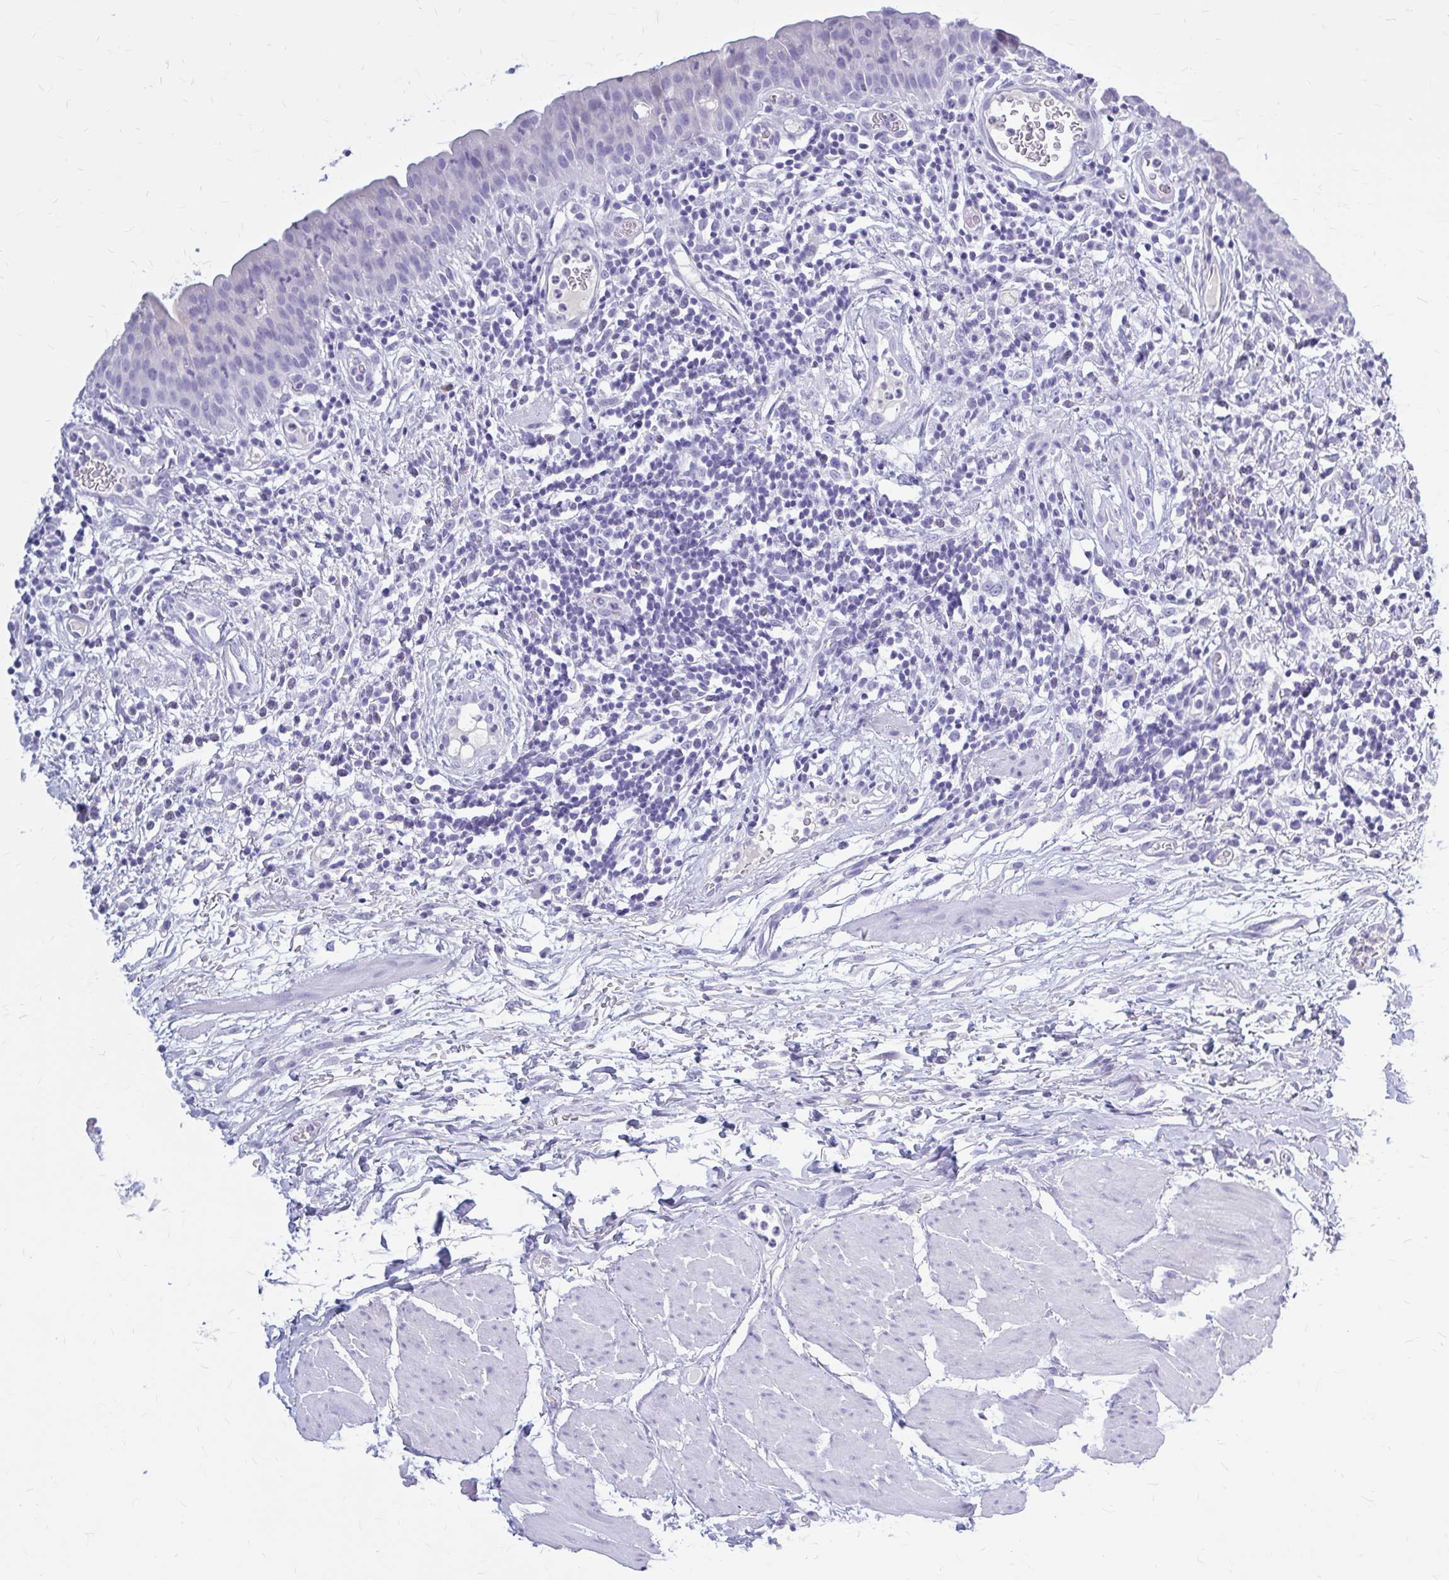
{"staining": {"intensity": "negative", "quantity": "none", "location": "none"}, "tissue": "urinary bladder", "cell_type": "Urothelial cells", "image_type": "normal", "snomed": [{"axis": "morphology", "description": "Normal tissue, NOS"}, {"axis": "morphology", "description": "Inflammation, NOS"}, {"axis": "topography", "description": "Urinary bladder"}], "caption": "A histopathology image of urinary bladder stained for a protein shows no brown staining in urothelial cells.", "gene": "KLHDC7A", "patient": {"sex": "male", "age": 57}}